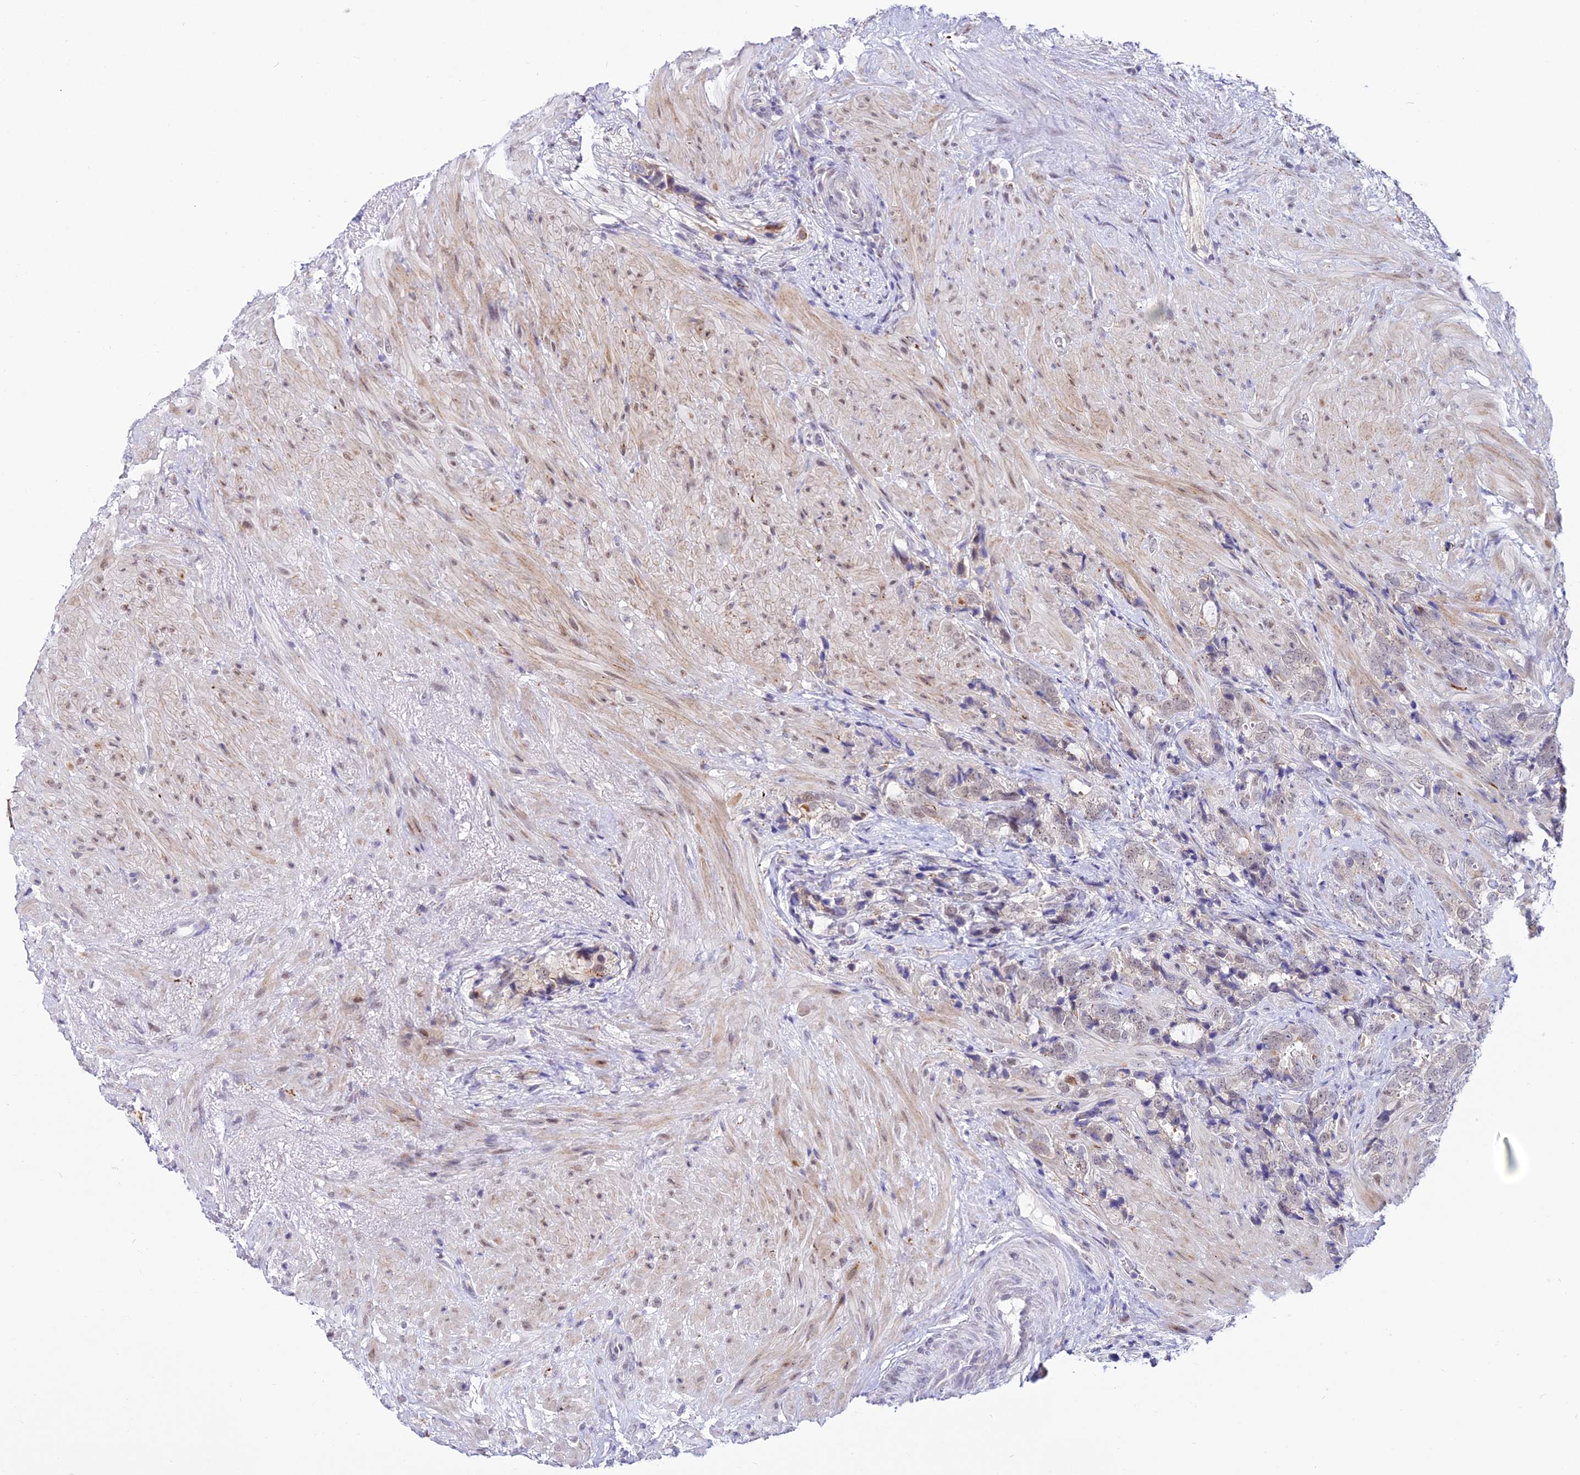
{"staining": {"intensity": "weak", "quantity": "25%-75%", "location": "nuclear"}, "tissue": "prostate cancer", "cell_type": "Tumor cells", "image_type": "cancer", "snomed": [{"axis": "morphology", "description": "Adenocarcinoma, High grade"}, {"axis": "topography", "description": "Prostate"}], "caption": "An image showing weak nuclear staining in about 25%-75% of tumor cells in adenocarcinoma (high-grade) (prostate), as visualized by brown immunohistochemical staining.", "gene": "C6orf163", "patient": {"sex": "male", "age": 74}}